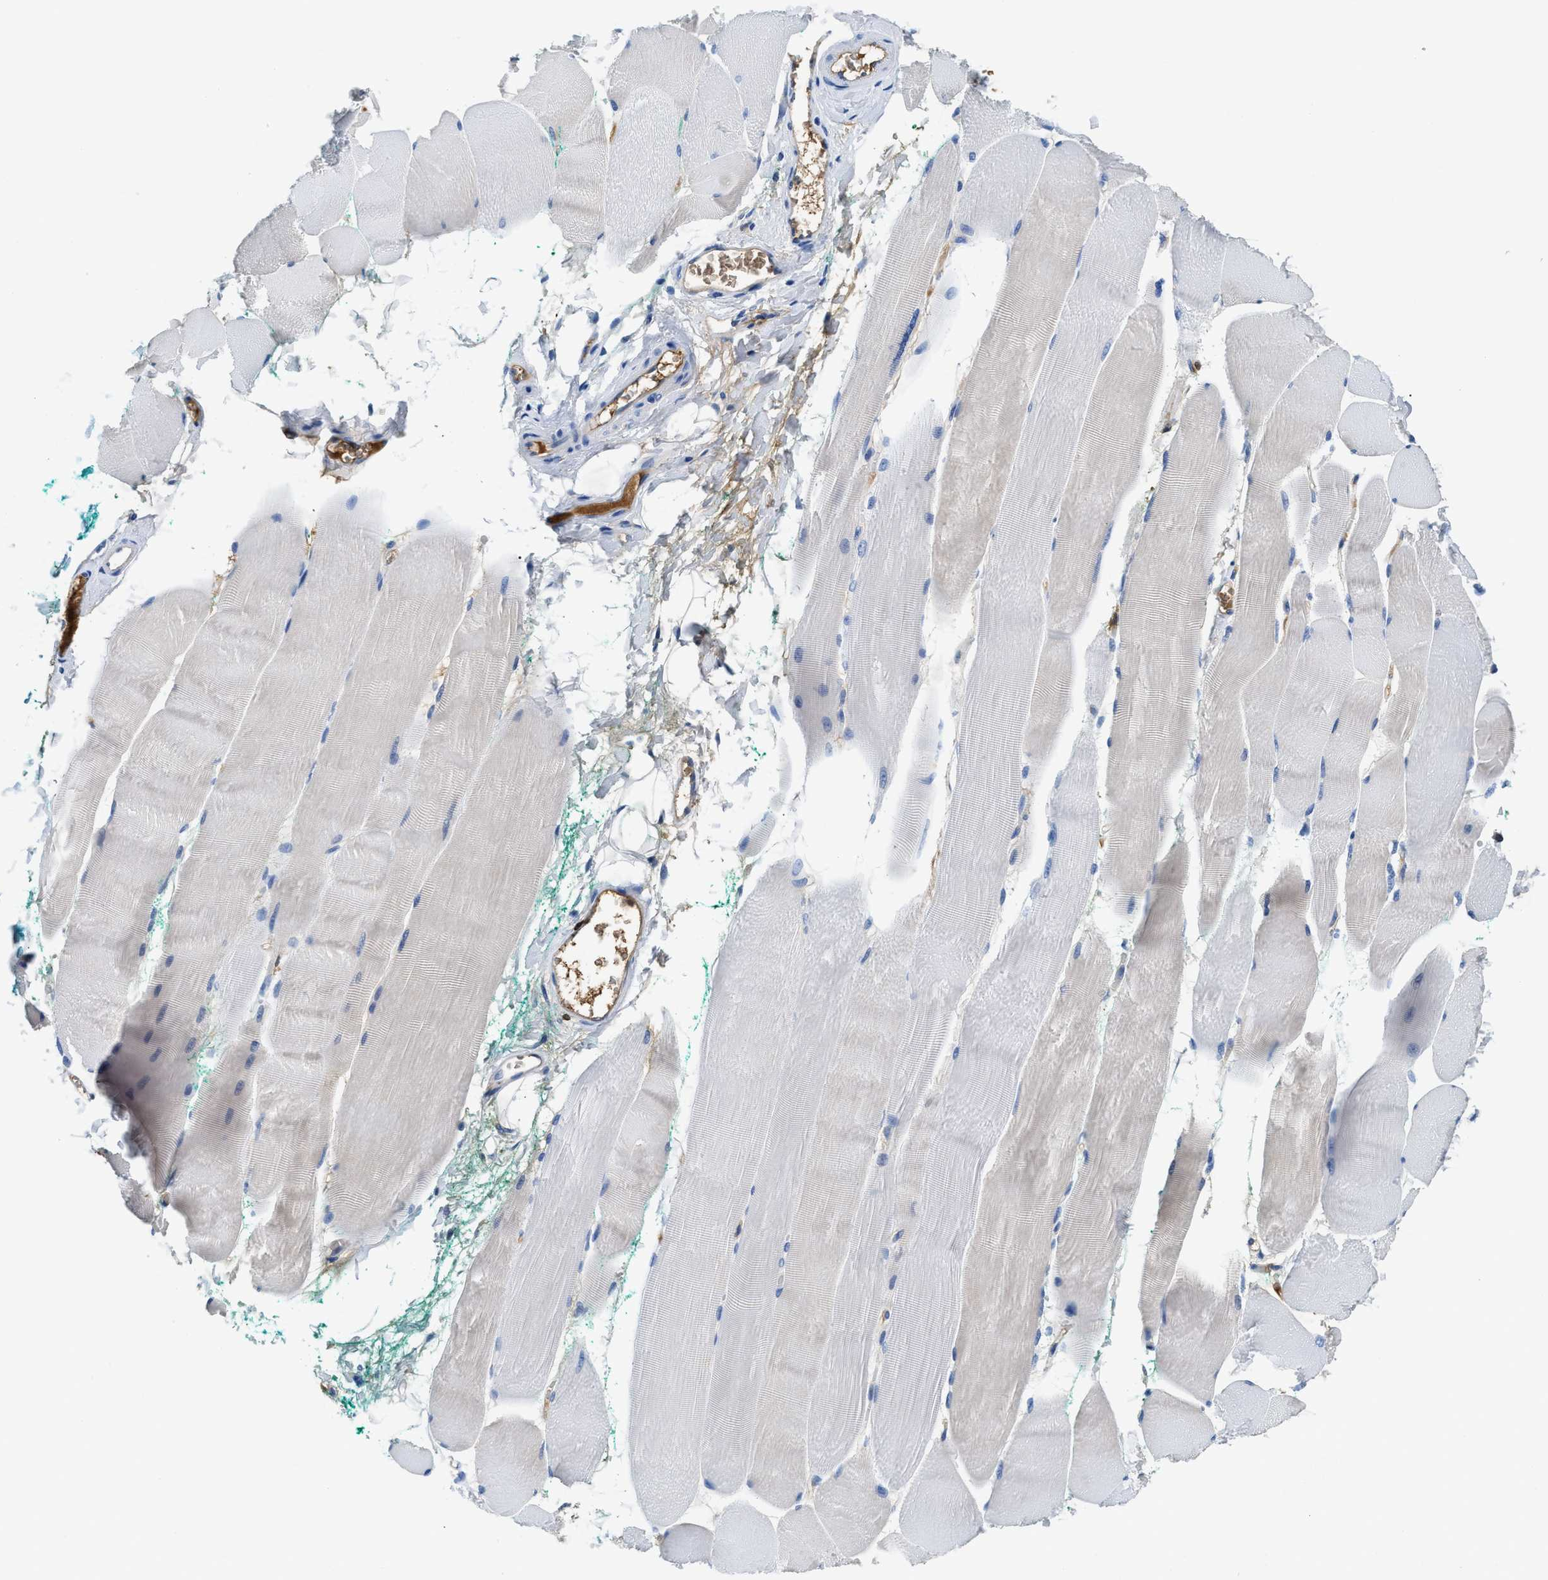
{"staining": {"intensity": "negative", "quantity": "none", "location": "none"}, "tissue": "skeletal muscle", "cell_type": "Myocytes", "image_type": "normal", "snomed": [{"axis": "morphology", "description": "Normal tissue, NOS"}, {"axis": "morphology", "description": "Squamous cell carcinoma, NOS"}, {"axis": "topography", "description": "Skeletal muscle"}], "caption": "Myocytes are negative for brown protein staining in unremarkable skeletal muscle. The staining was performed using DAB to visualize the protein expression in brown, while the nuclei were stained in blue with hematoxylin (Magnification: 20x).", "gene": "GC", "patient": {"sex": "male", "age": 51}}